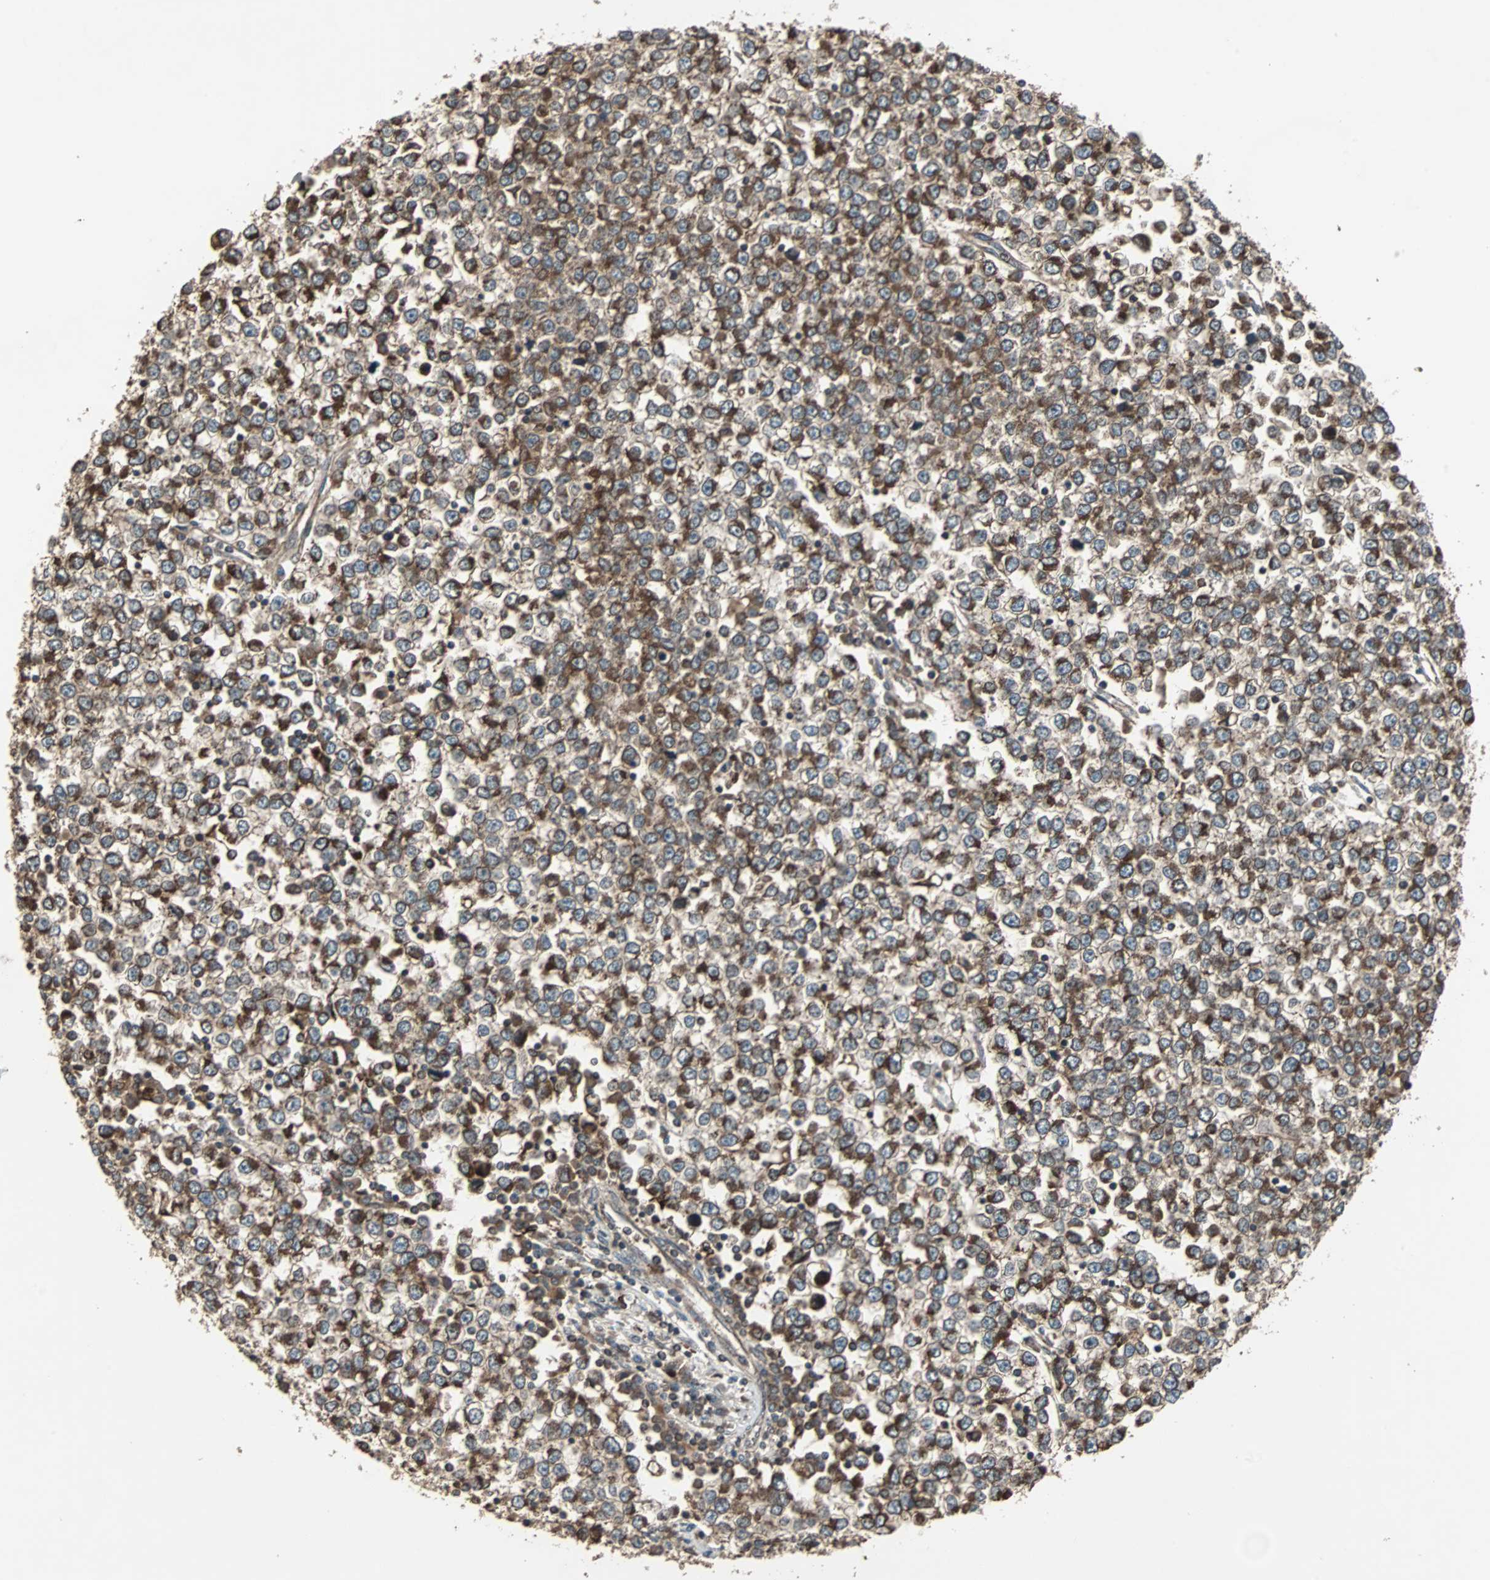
{"staining": {"intensity": "strong", "quantity": ">75%", "location": "cytoplasmic/membranous"}, "tissue": "testis cancer", "cell_type": "Tumor cells", "image_type": "cancer", "snomed": [{"axis": "morphology", "description": "Seminoma, NOS"}, {"axis": "topography", "description": "Testis"}], "caption": "Strong cytoplasmic/membranous protein expression is appreciated in about >75% of tumor cells in testis seminoma.", "gene": "RAB7A", "patient": {"sex": "male", "age": 65}}